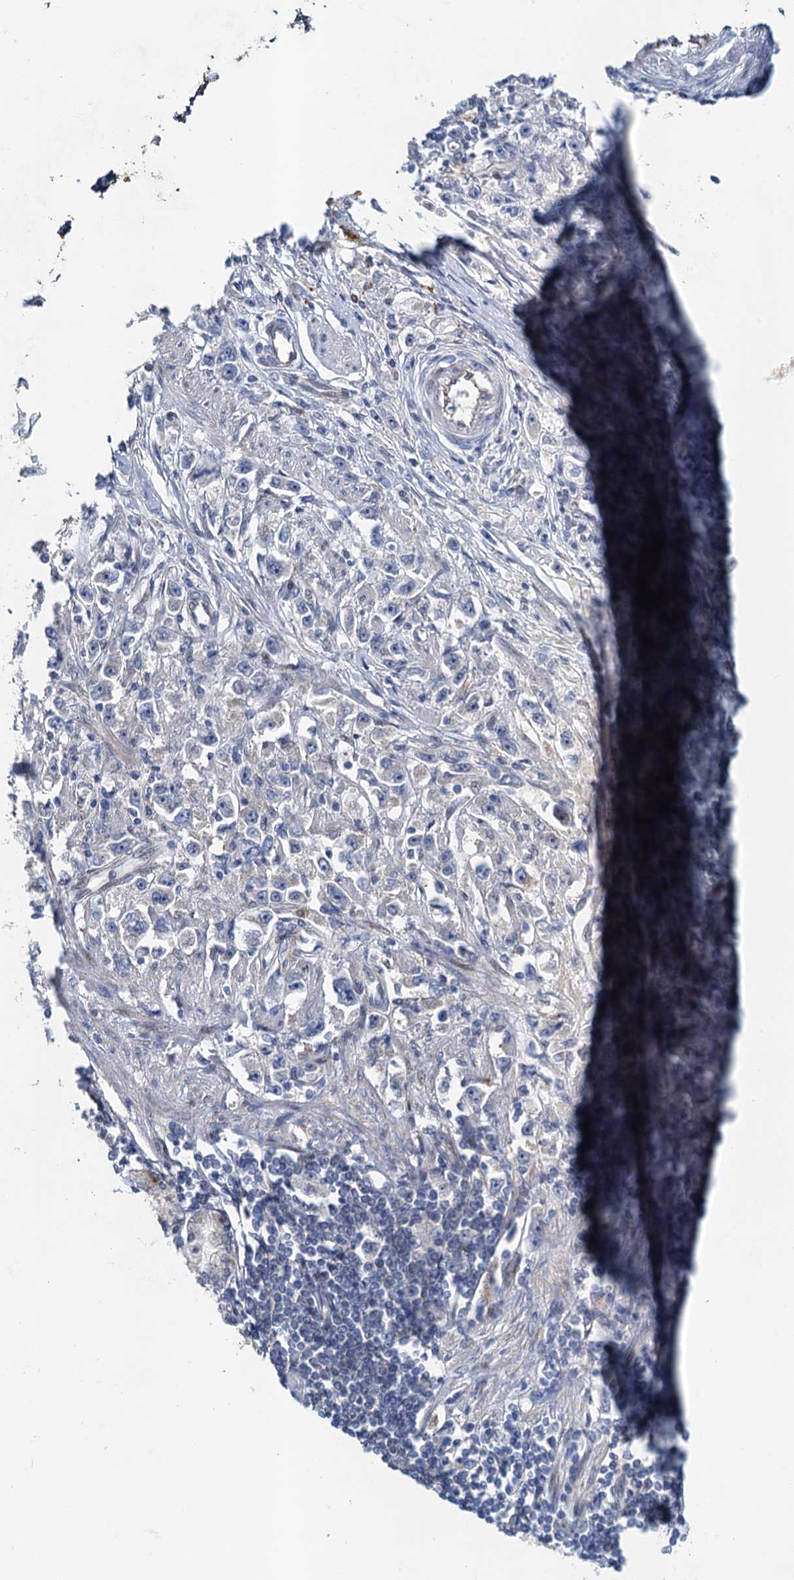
{"staining": {"intensity": "negative", "quantity": "none", "location": "none"}, "tissue": "stomach cancer", "cell_type": "Tumor cells", "image_type": "cancer", "snomed": [{"axis": "morphology", "description": "Adenocarcinoma, NOS"}, {"axis": "topography", "description": "Stomach"}], "caption": "High power microscopy photomicrograph of an immunohistochemistry histopathology image of stomach adenocarcinoma, revealing no significant expression in tumor cells. (DAB IHC, high magnification).", "gene": "NBEA", "patient": {"sex": "female", "age": 59}}